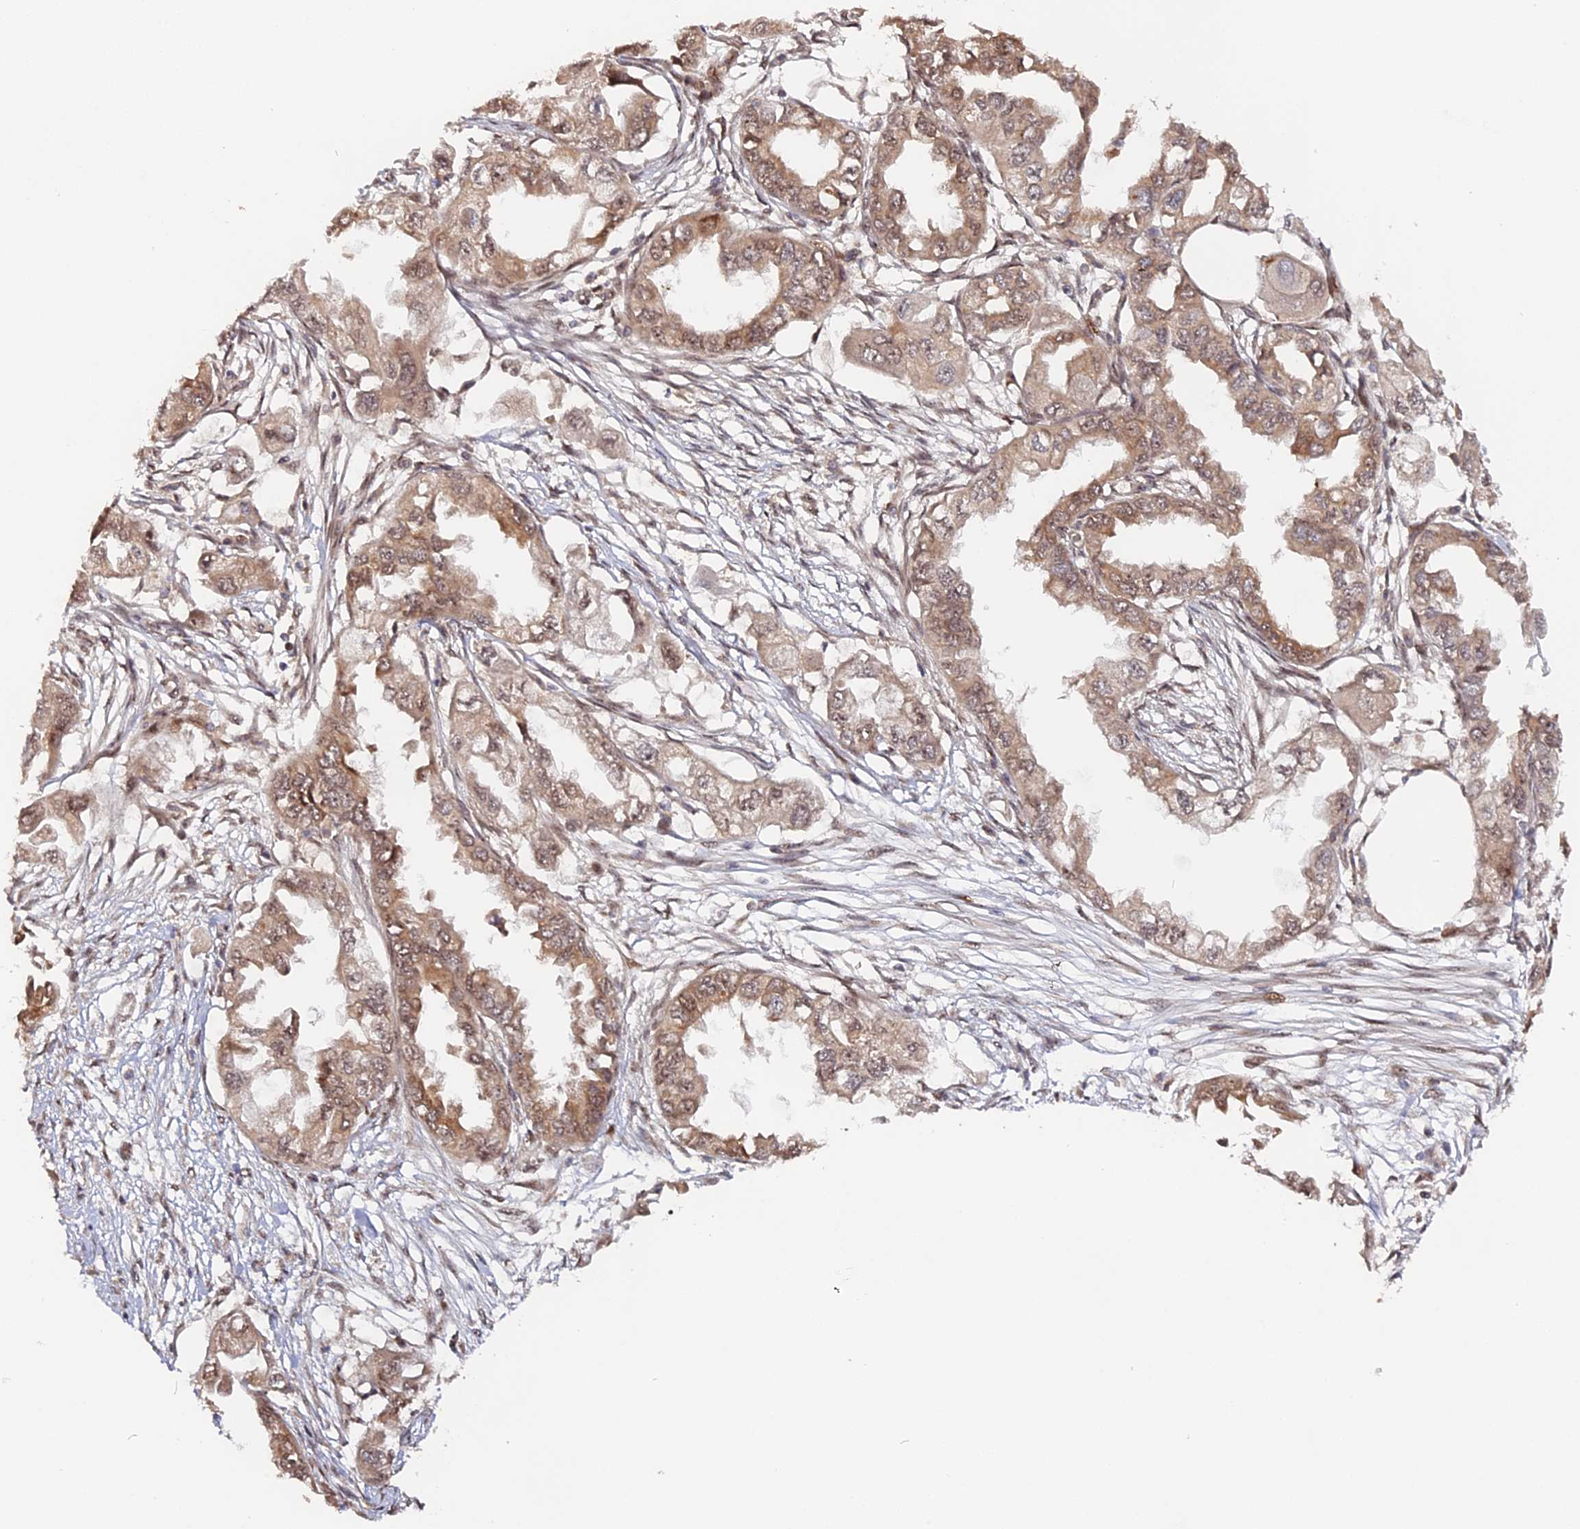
{"staining": {"intensity": "moderate", "quantity": ">75%", "location": "cytoplasmic/membranous,nuclear"}, "tissue": "endometrial cancer", "cell_type": "Tumor cells", "image_type": "cancer", "snomed": [{"axis": "morphology", "description": "Adenocarcinoma, NOS"}, {"axis": "topography", "description": "Endometrium"}], "caption": "Moderate cytoplasmic/membranous and nuclear staining for a protein is present in approximately >75% of tumor cells of adenocarcinoma (endometrial) using immunohistochemistry.", "gene": "ANKRD24", "patient": {"sex": "female", "age": 67}}